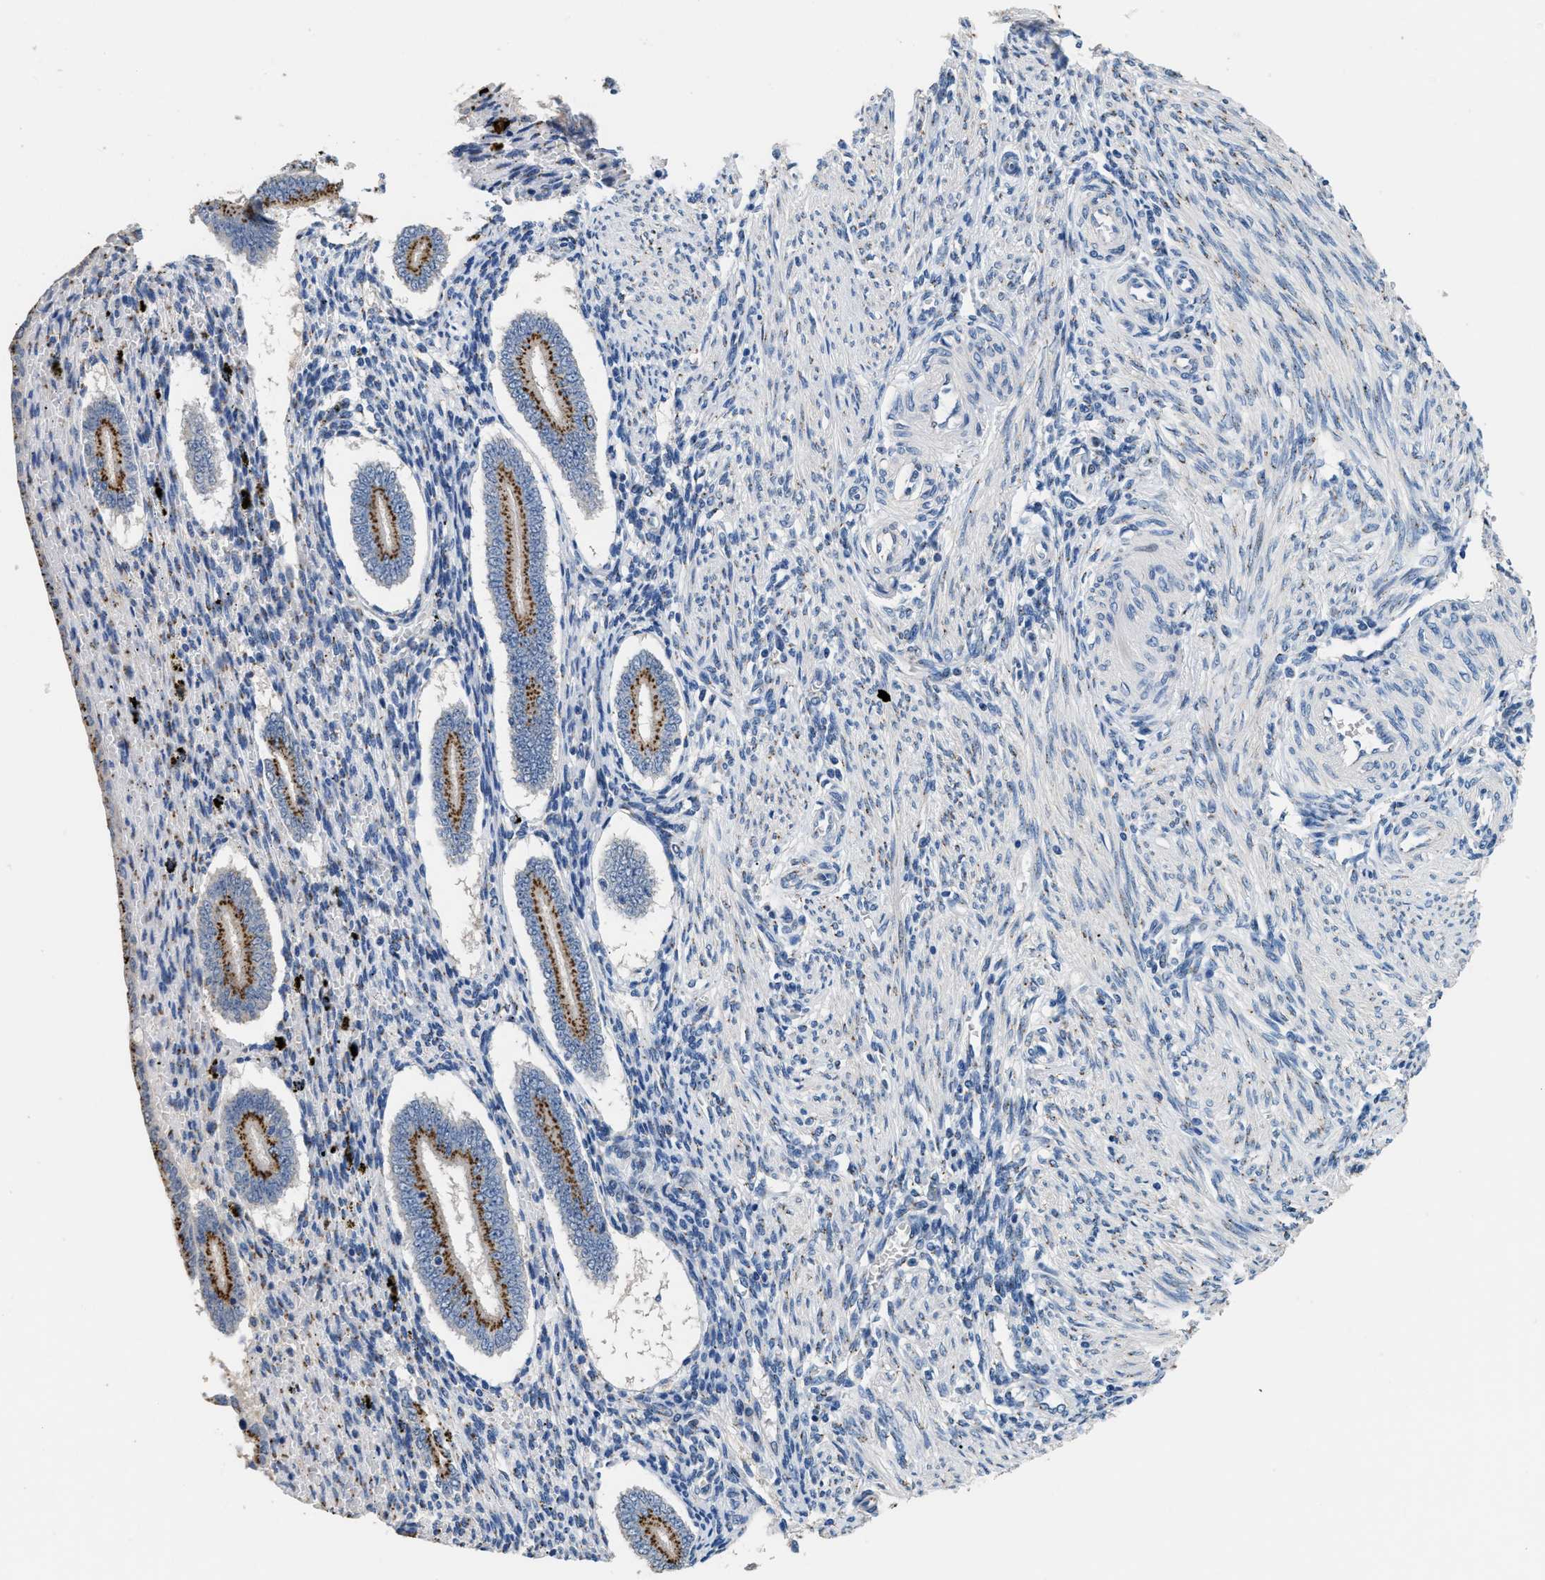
{"staining": {"intensity": "moderate", "quantity": "25%-75%", "location": "cytoplasmic/membranous"}, "tissue": "endometrium", "cell_type": "Cells in endometrial stroma", "image_type": "normal", "snomed": [{"axis": "morphology", "description": "Normal tissue, NOS"}, {"axis": "topography", "description": "Endometrium"}], "caption": "Immunohistochemical staining of benign endometrium reveals 25%-75% levels of moderate cytoplasmic/membranous protein positivity in about 25%-75% of cells in endometrial stroma.", "gene": "GOLM1", "patient": {"sex": "female", "age": 42}}